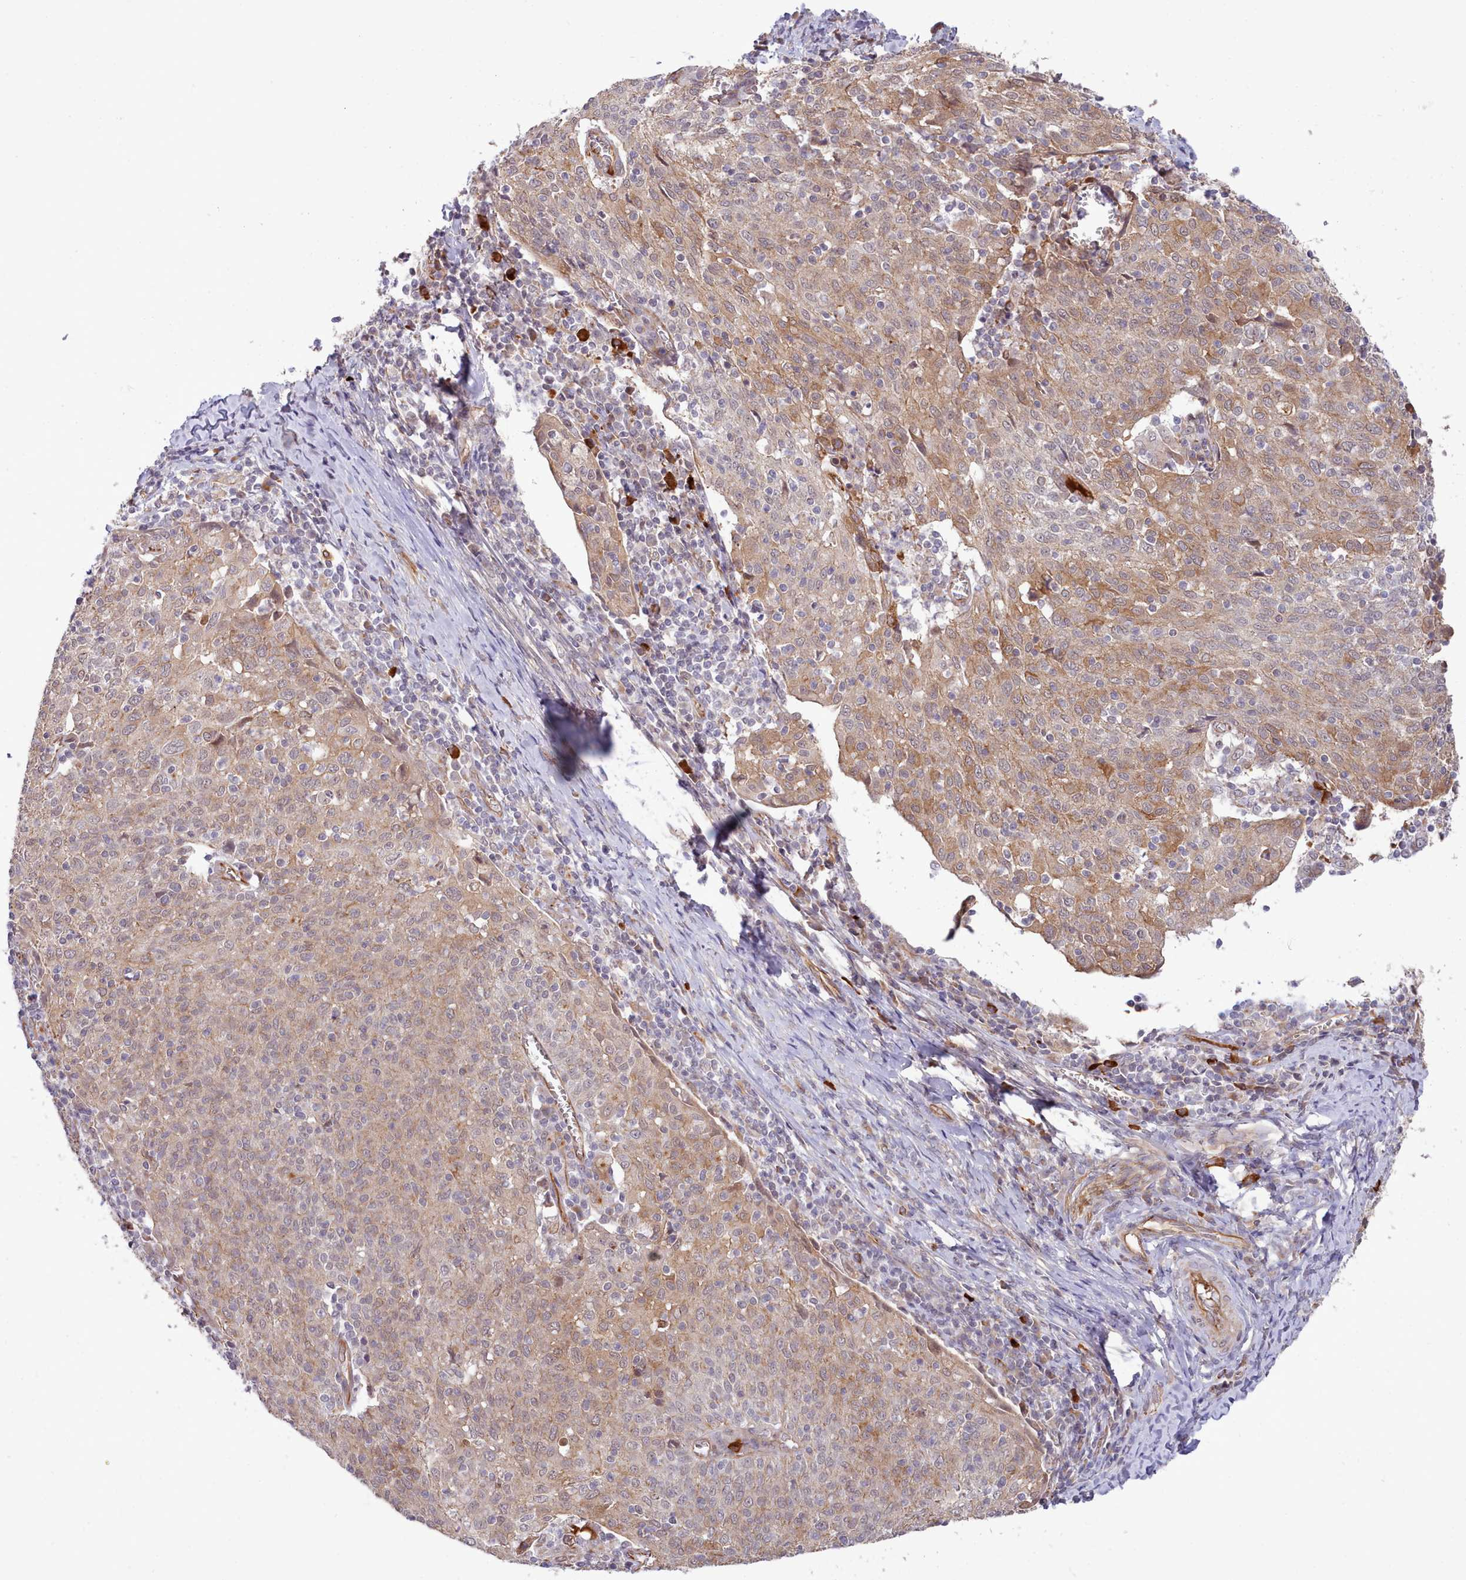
{"staining": {"intensity": "moderate", "quantity": ">75%", "location": "cytoplasmic/membranous"}, "tissue": "cervical cancer", "cell_type": "Tumor cells", "image_type": "cancer", "snomed": [{"axis": "morphology", "description": "Squamous cell carcinoma, NOS"}, {"axis": "topography", "description": "Cervix"}], "caption": "Immunohistochemical staining of cervical cancer reveals medium levels of moderate cytoplasmic/membranous positivity in approximately >75% of tumor cells.", "gene": "ZC3H13", "patient": {"sex": "female", "age": 52}}